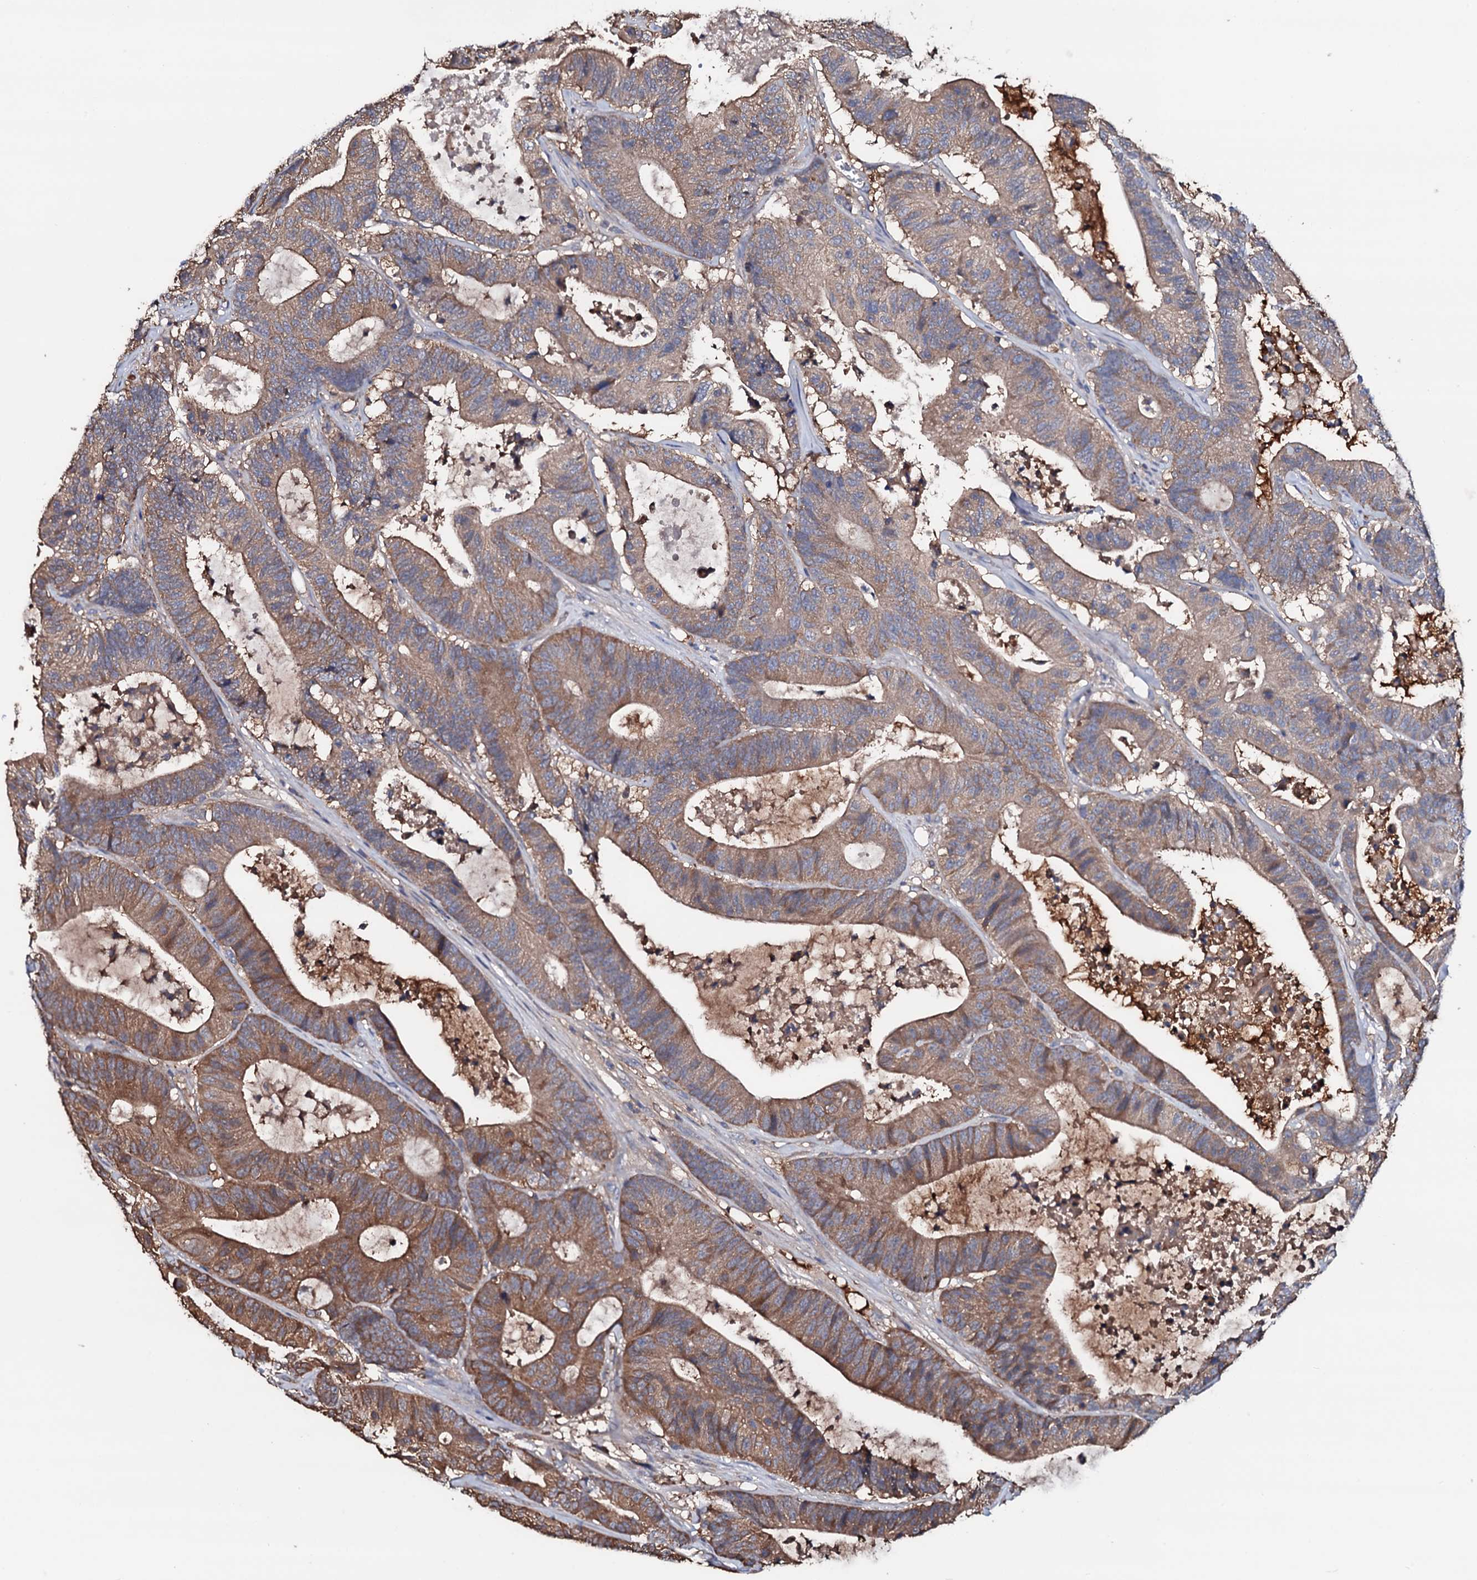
{"staining": {"intensity": "moderate", "quantity": ">75%", "location": "cytoplasmic/membranous"}, "tissue": "colorectal cancer", "cell_type": "Tumor cells", "image_type": "cancer", "snomed": [{"axis": "morphology", "description": "Adenocarcinoma, NOS"}, {"axis": "topography", "description": "Colon"}], "caption": "Immunohistochemistry staining of colorectal adenocarcinoma, which displays medium levels of moderate cytoplasmic/membranous positivity in about >75% of tumor cells indicating moderate cytoplasmic/membranous protein expression. The staining was performed using DAB (3,3'-diaminobenzidine) (brown) for protein detection and nuclei were counterstained in hematoxylin (blue).", "gene": "TCAF2", "patient": {"sex": "female", "age": 84}}